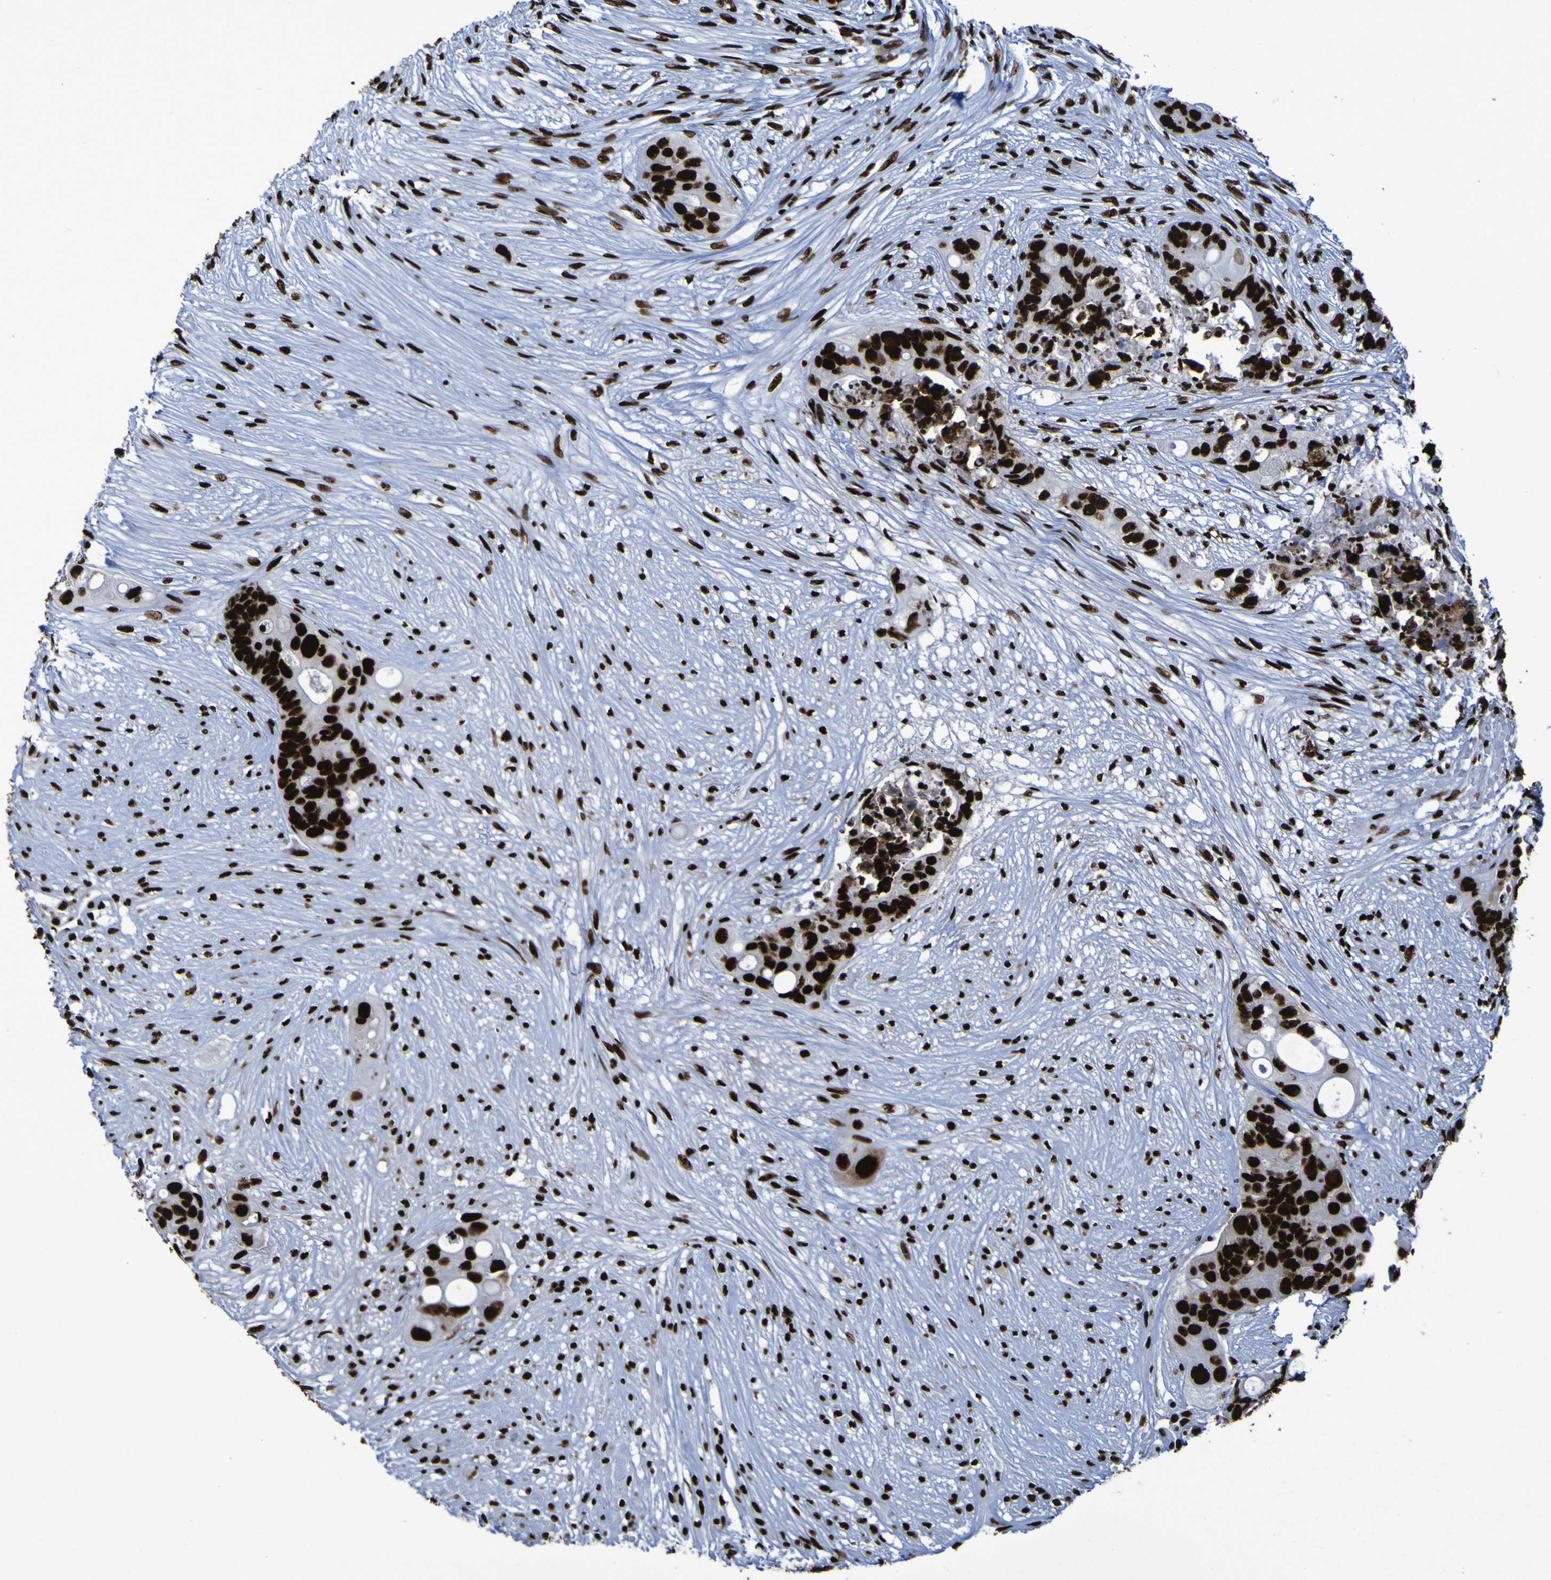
{"staining": {"intensity": "strong", "quantity": ">75%", "location": "nuclear"}, "tissue": "colorectal cancer", "cell_type": "Tumor cells", "image_type": "cancer", "snomed": [{"axis": "morphology", "description": "Adenocarcinoma, NOS"}, {"axis": "topography", "description": "Colon"}], "caption": "Immunohistochemistry (IHC) histopathology image of neoplastic tissue: human colorectal cancer (adenocarcinoma) stained using IHC exhibits high levels of strong protein expression localized specifically in the nuclear of tumor cells, appearing as a nuclear brown color.", "gene": "NPM1", "patient": {"sex": "female", "age": 57}}